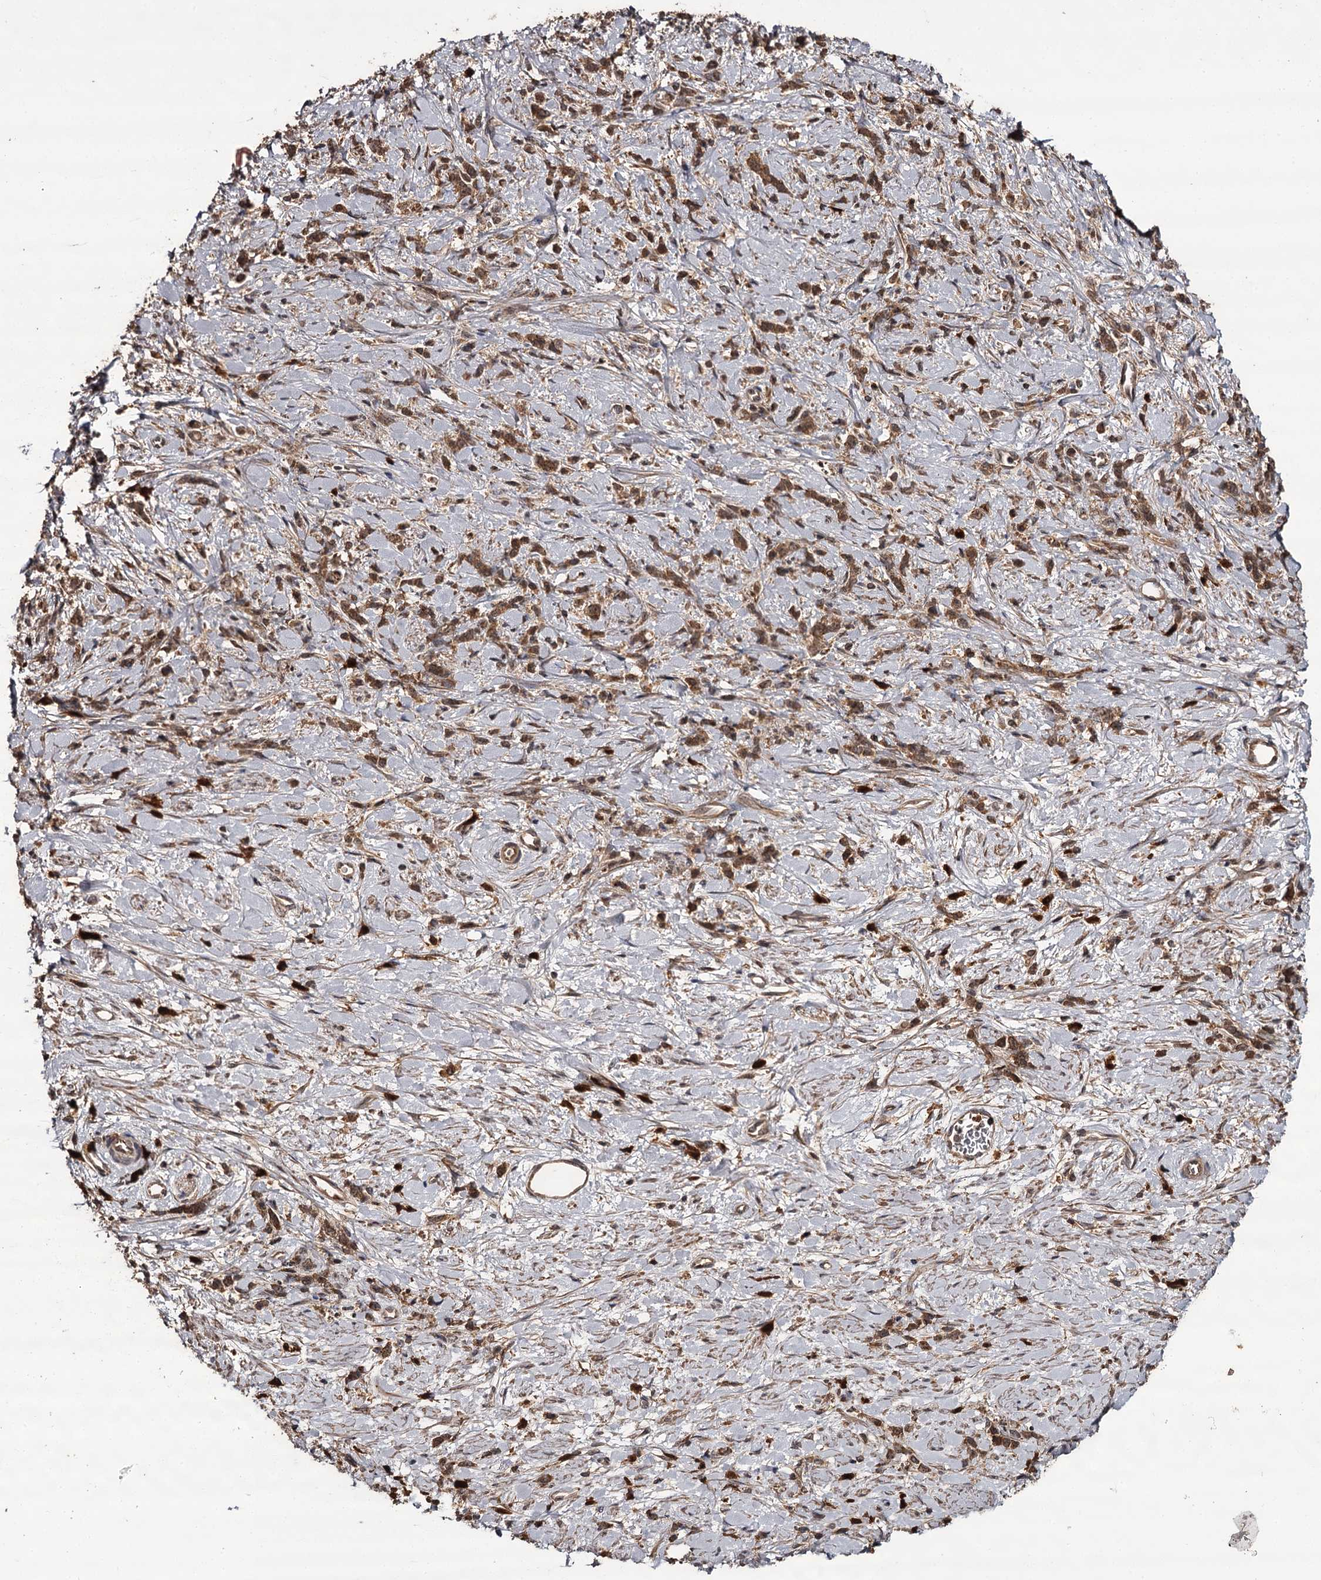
{"staining": {"intensity": "strong", "quantity": ">75%", "location": "cytoplasmic/membranous"}, "tissue": "stomach cancer", "cell_type": "Tumor cells", "image_type": "cancer", "snomed": [{"axis": "morphology", "description": "Adenocarcinoma, NOS"}, {"axis": "topography", "description": "Stomach"}], "caption": "Immunohistochemical staining of stomach adenocarcinoma reveals strong cytoplasmic/membranous protein staining in approximately >75% of tumor cells.", "gene": "TTC12", "patient": {"sex": "female", "age": 60}}